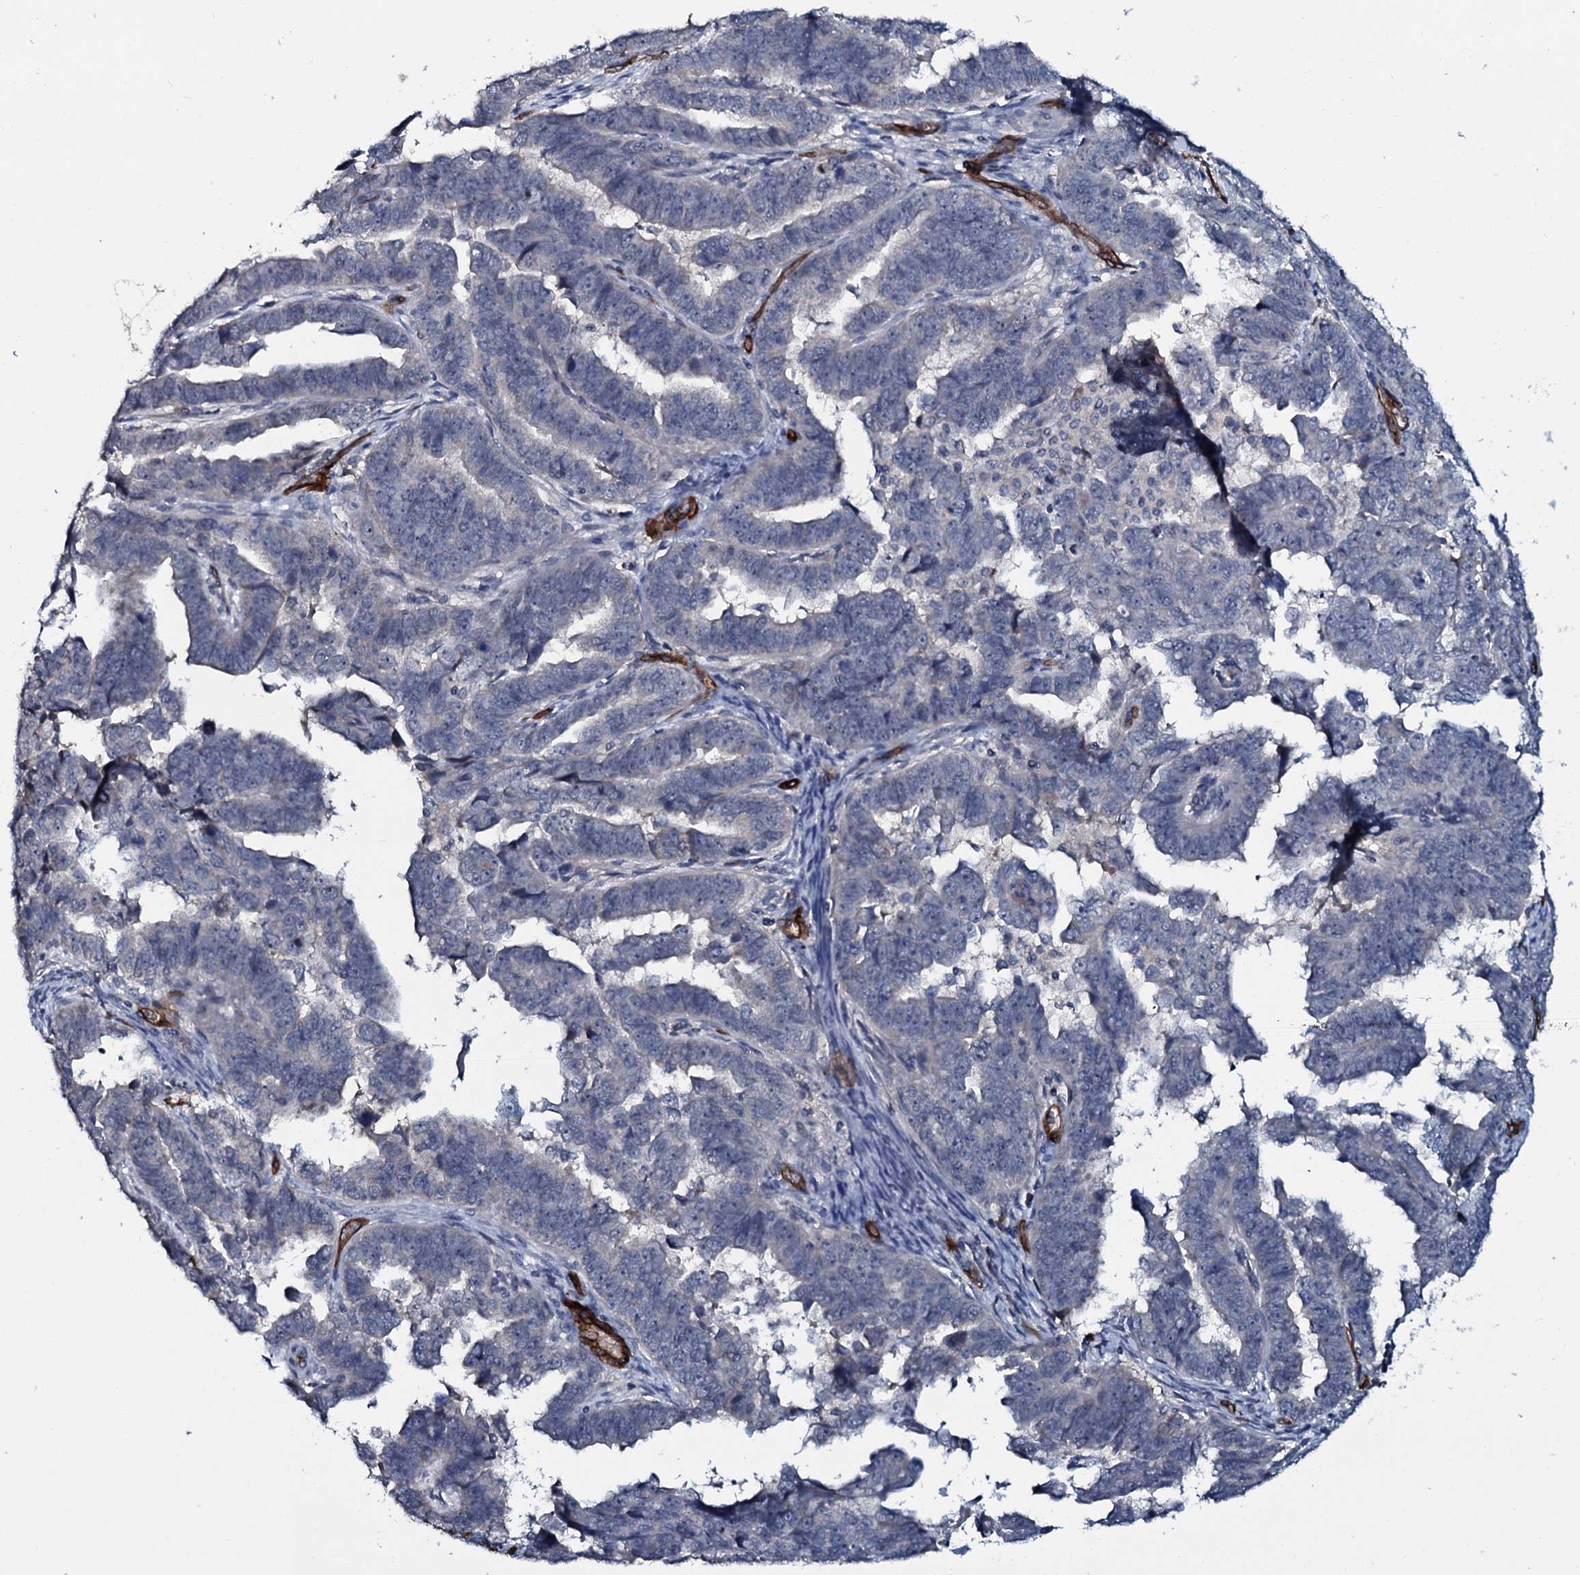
{"staining": {"intensity": "negative", "quantity": "none", "location": "none"}, "tissue": "endometrial cancer", "cell_type": "Tumor cells", "image_type": "cancer", "snomed": [{"axis": "morphology", "description": "Adenocarcinoma, NOS"}, {"axis": "topography", "description": "Endometrium"}], "caption": "This photomicrograph is of endometrial cancer stained with immunohistochemistry (IHC) to label a protein in brown with the nuclei are counter-stained blue. There is no expression in tumor cells.", "gene": "CLEC14A", "patient": {"sex": "female", "age": 75}}